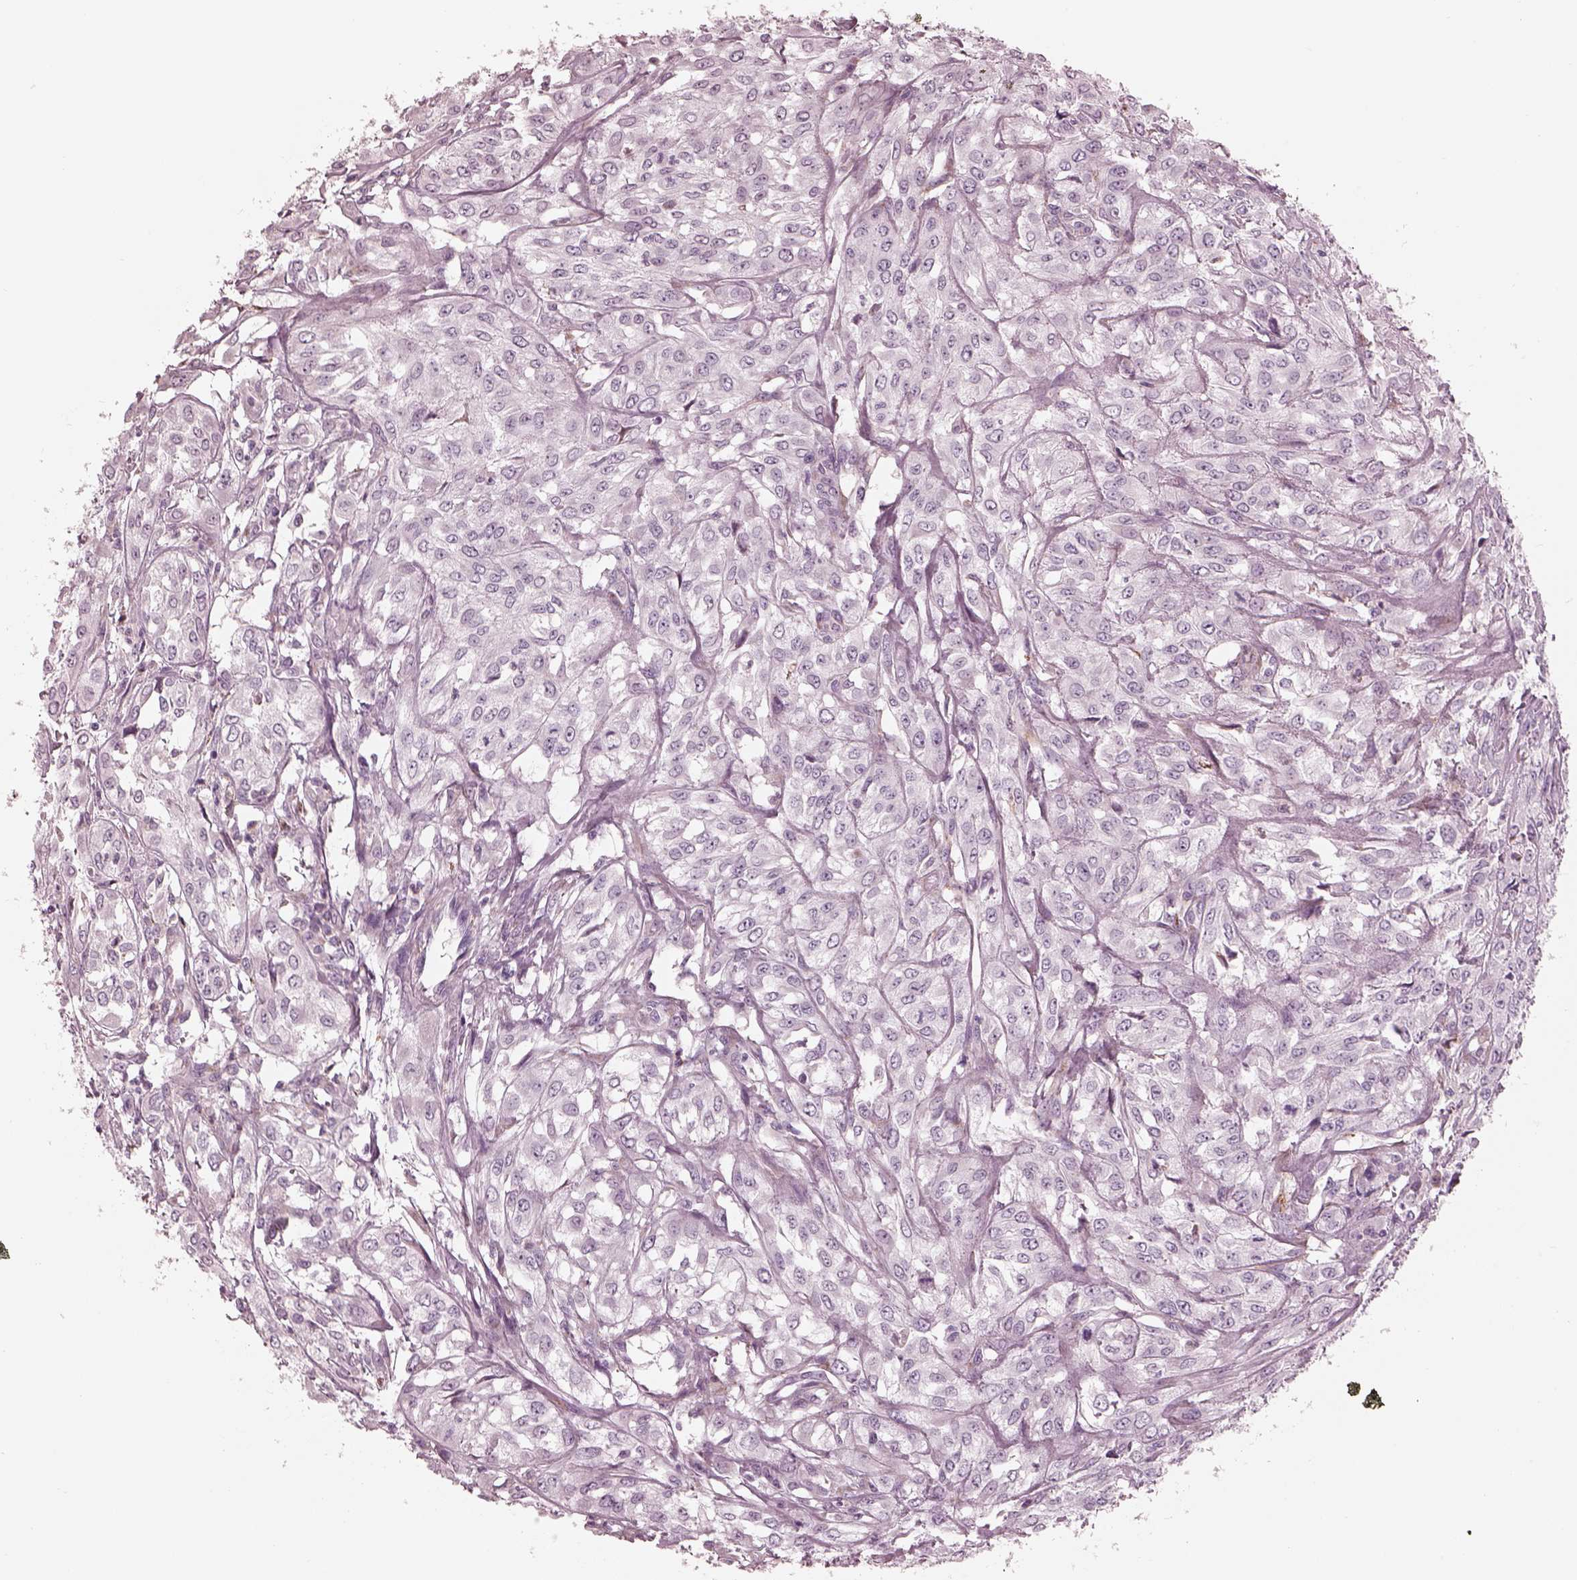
{"staining": {"intensity": "negative", "quantity": "none", "location": "none"}, "tissue": "urothelial cancer", "cell_type": "Tumor cells", "image_type": "cancer", "snomed": [{"axis": "morphology", "description": "Urothelial carcinoma, High grade"}, {"axis": "topography", "description": "Urinary bladder"}], "caption": "The IHC histopathology image has no significant positivity in tumor cells of urothelial cancer tissue.", "gene": "CADM2", "patient": {"sex": "male", "age": 67}}